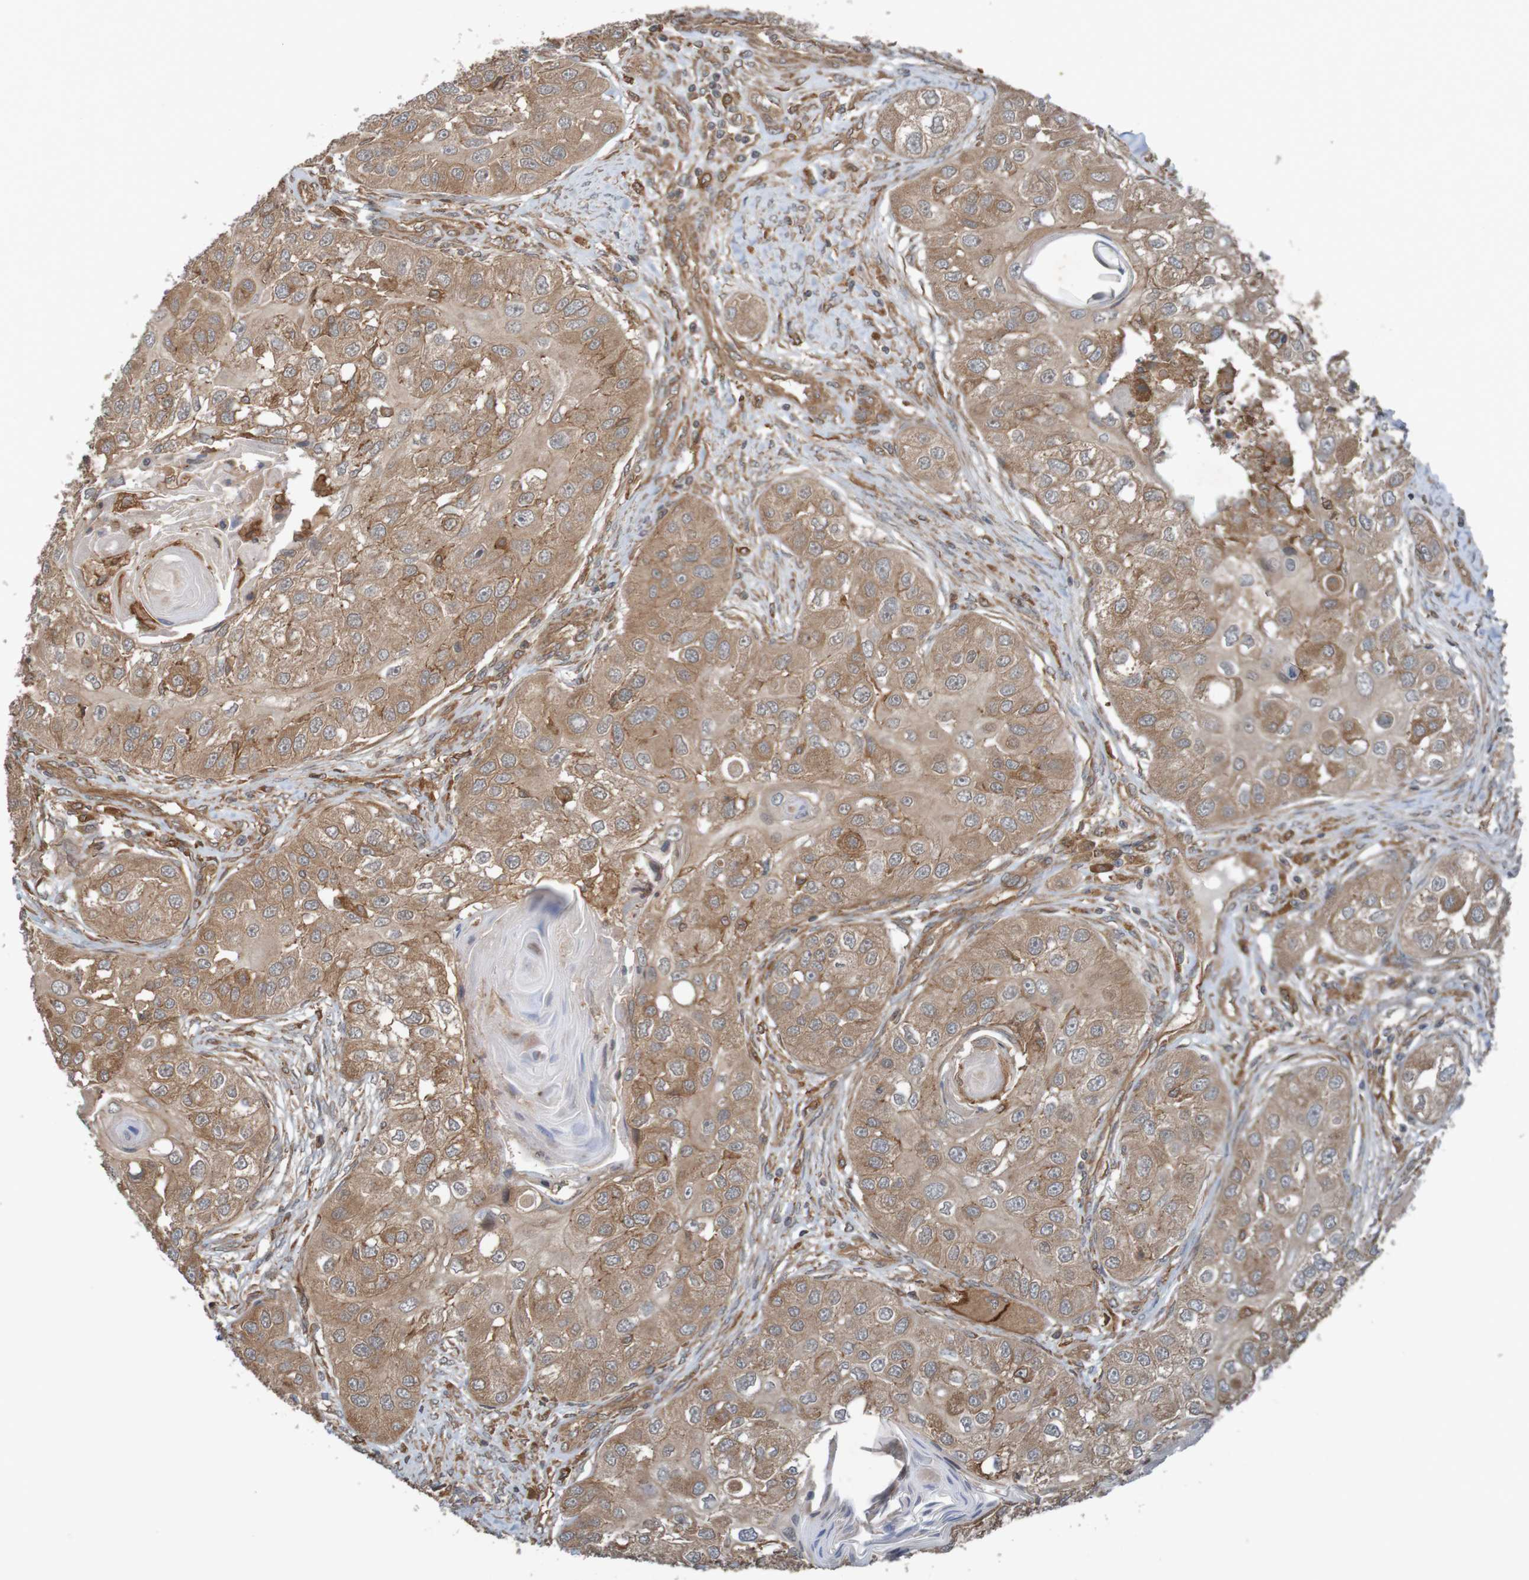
{"staining": {"intensity": "weak", "quantity": ">75%", "location": "cytoplasmic/membranous"}, "tissue": "head and neck cancer", "cell_type": "Tumor cells", "image_type": "cancer", "snomed": [{"axis": "morphology", "description": "Normal tissue, NOS"}, {"axis": "morphology", "description": "Squamous cell carcinoma, NOS"}, {"axis": "topography", "description": "Skeletal muscle"}, {"axis": "topography", "description": "Head-Neck"}], "caption": "Tumor cells show low levels of weak cytoplasmic/membranous staining in about >75% of cells in squamous cell carcinoma (head and neck).", "gene": "ARHGEF11", "patient": {"sex": "male", "age": 51}}